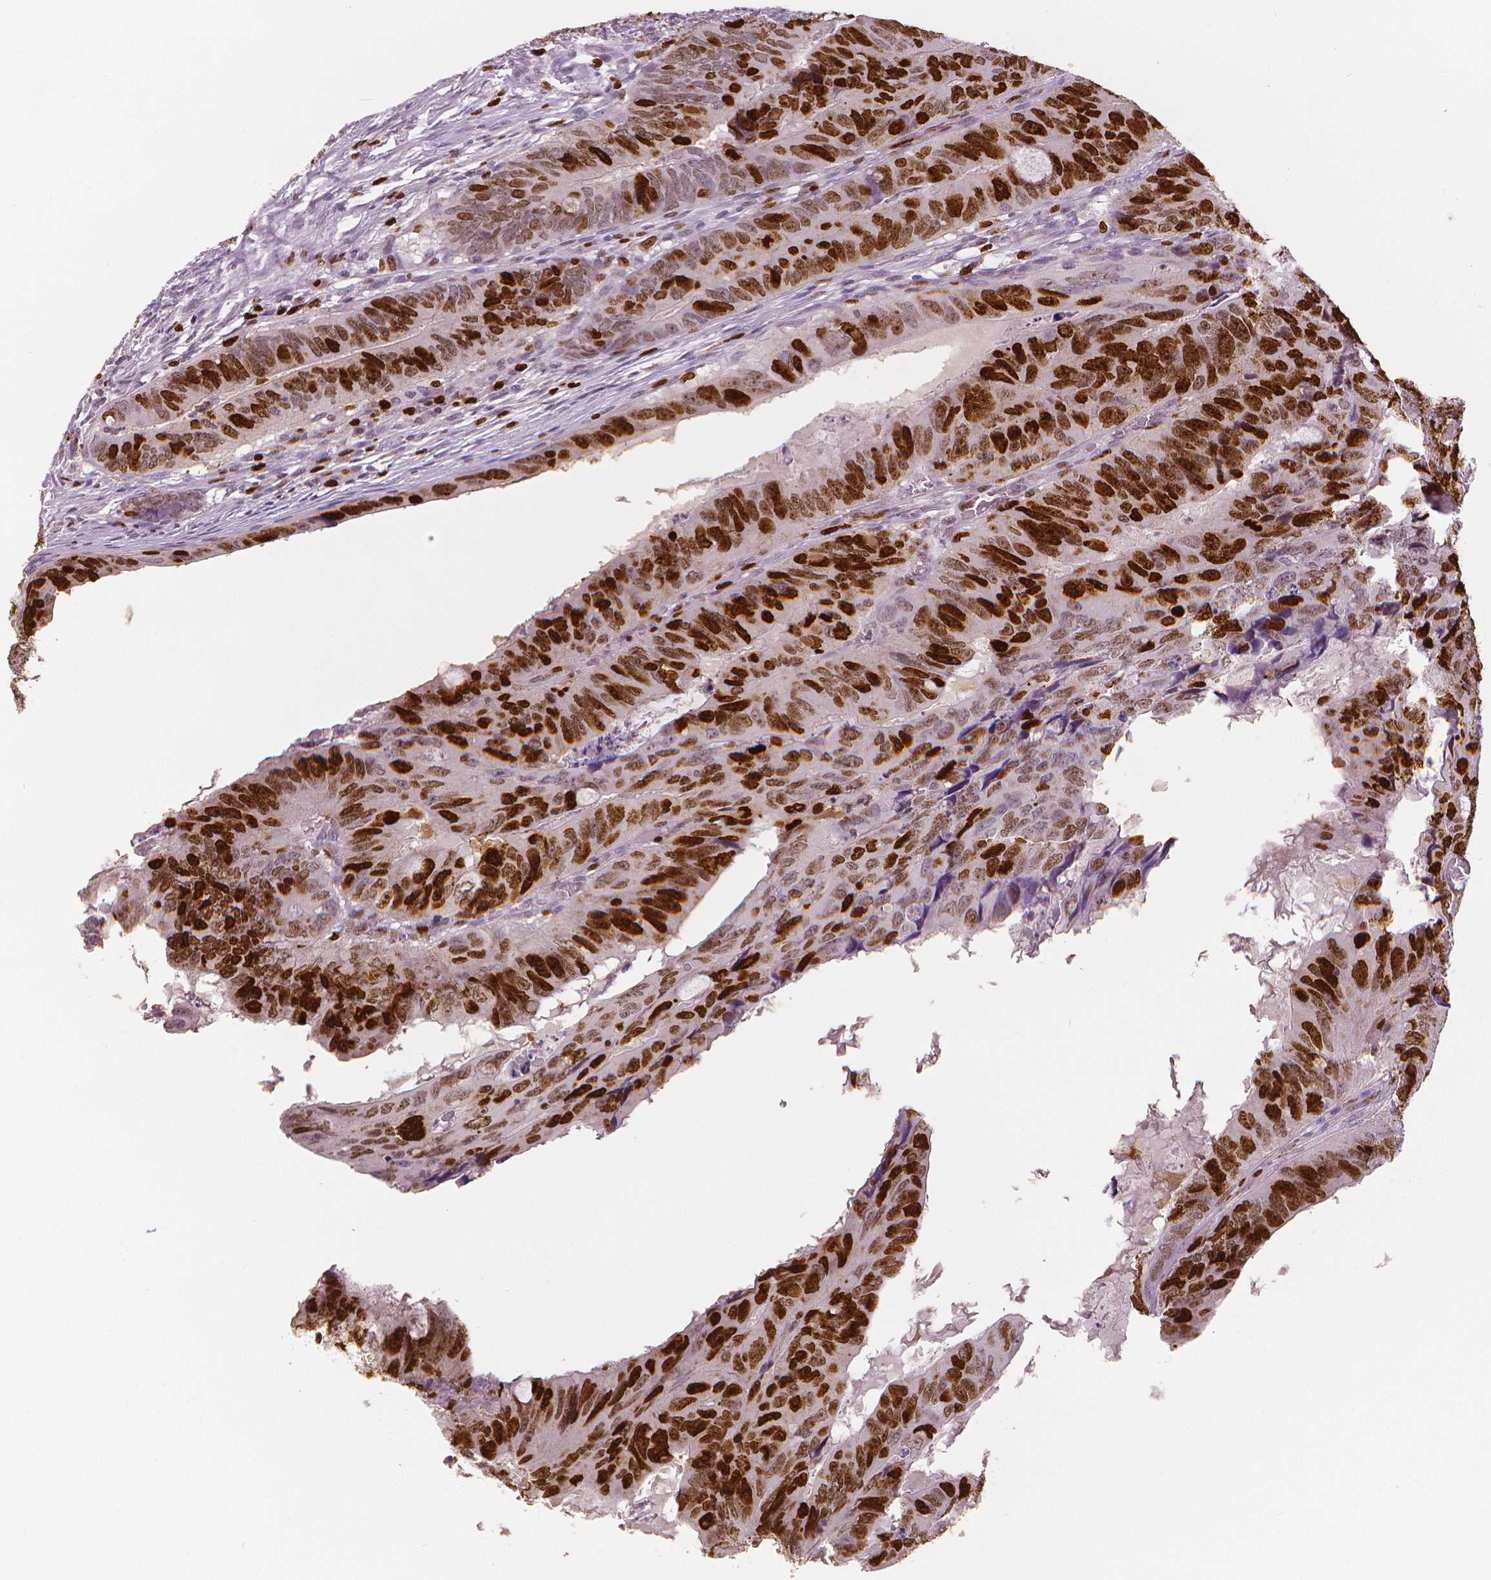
{"staining": {"intensity": "moderate", "quantity": ">75%", "location": "nuclear"}, "tissue": "colorectal cancer", "cell_type": "Tumor cells", "image_type": "cancer", "snomed": [{"axis": "morphology", "description": "Adenocarcinoma, NOS"}, {"axis": "topography", "description": "Colon"}], "caption": "Moderate nuclear staining is present in approximately >75% of tumor cells in colorectal adenocarcinoma.", "gene": "MKI67", "patient": {"sex": "male", "age": 79}}